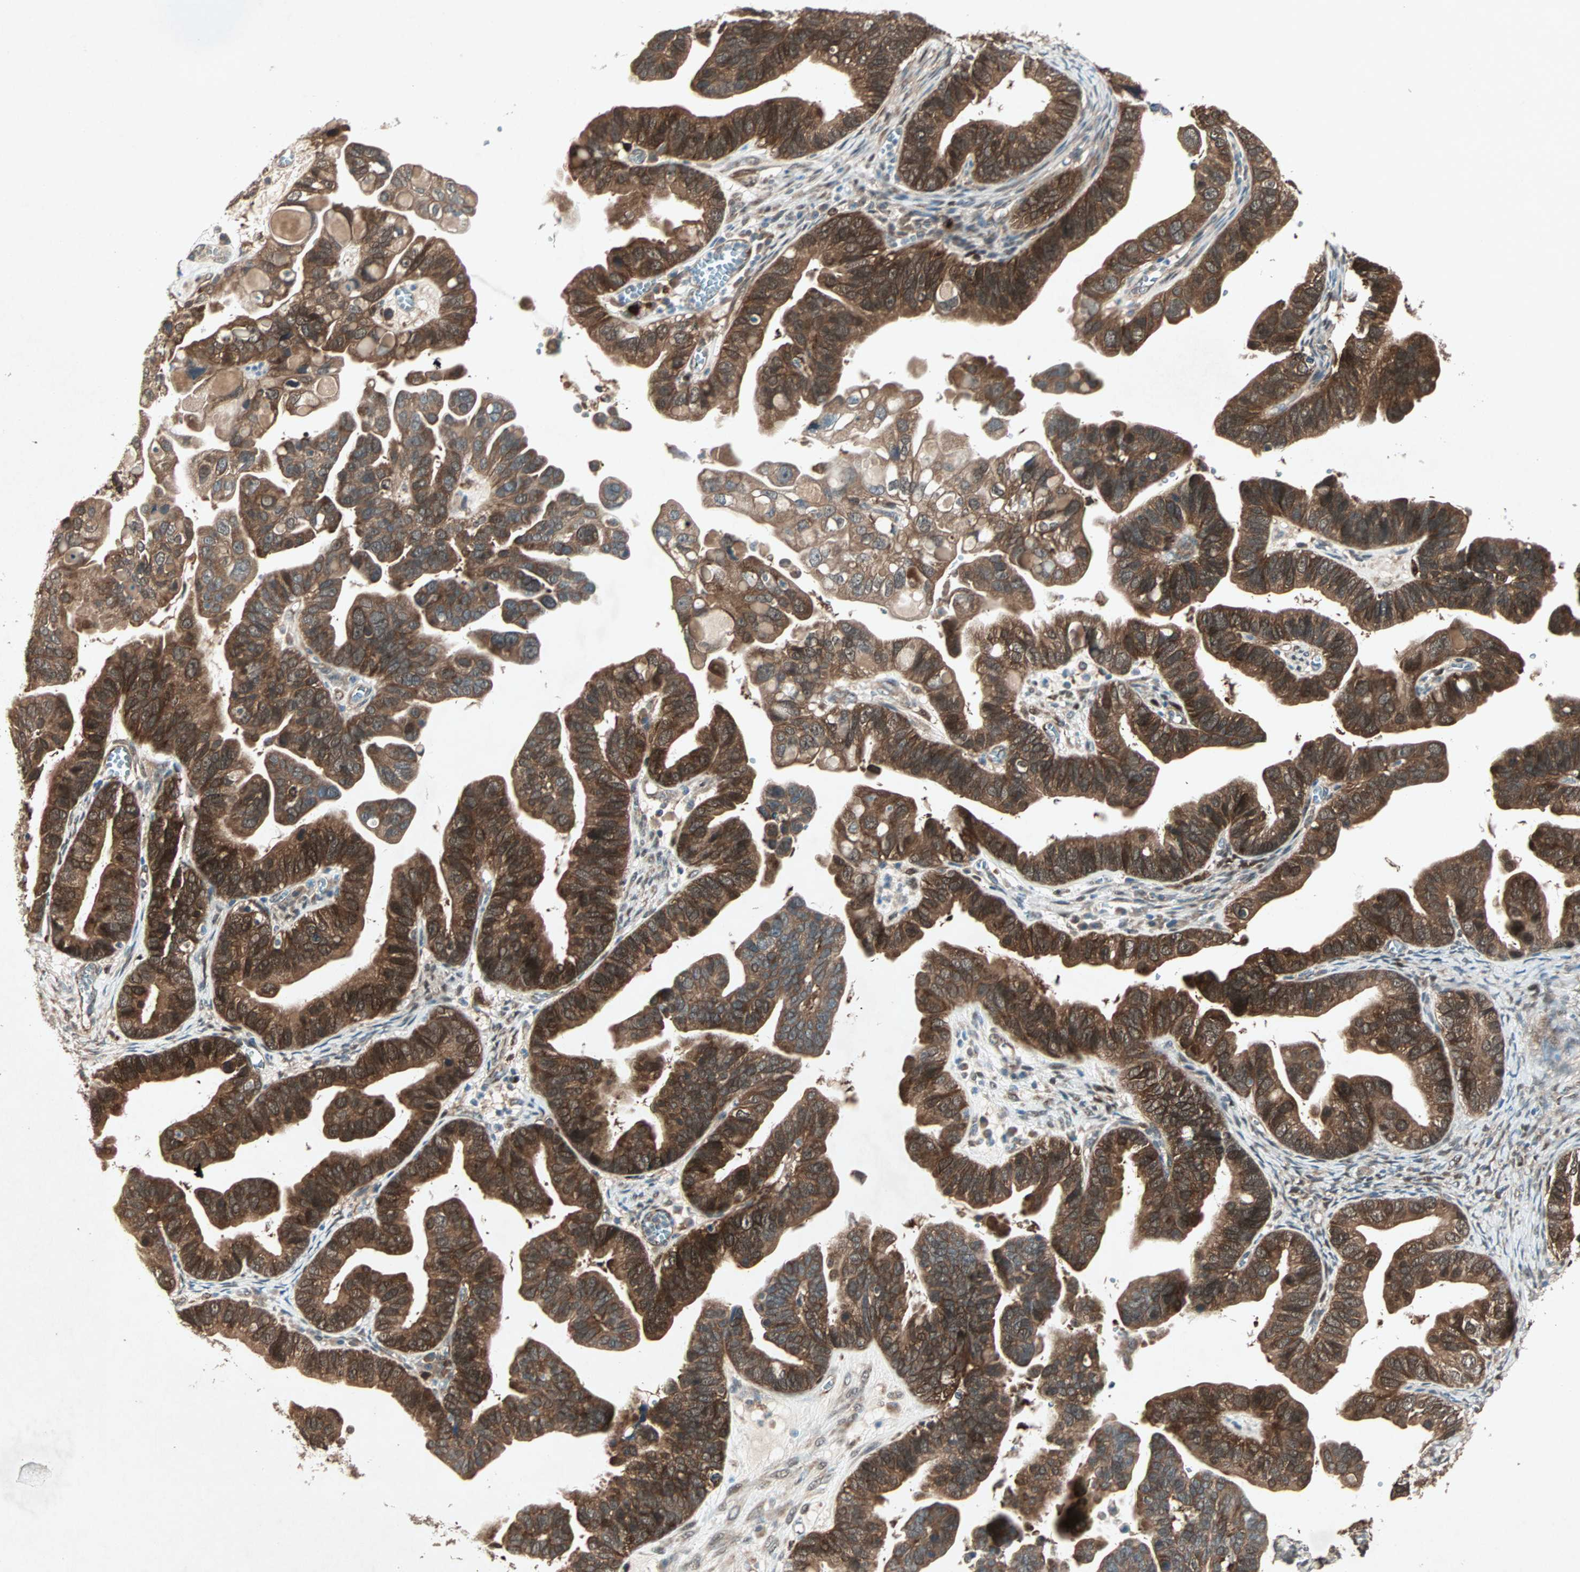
{"staining": {"intensity": "strong", "quantity": ">75%", "location": "cytoplasmic/membranous"}, "tissue": "ovarian cancer", "cell_type": "Tumor cells", "image_type": "cancer", "snomed": [{"axis": "morphology", "description": "Cystadenocarcinoma, serous, NOS"}, {"axis": "topography", "description": "Ovary"}], "caption": "Strong cytoplasmic/membranous expression for a protein is appreciated in about >75% of tumor cells of serous cystadenocarcinoma (ovarian) using immunohistochemistry.", "gene": "SDSL", "patient": {"sex": "female", "age": 56}}